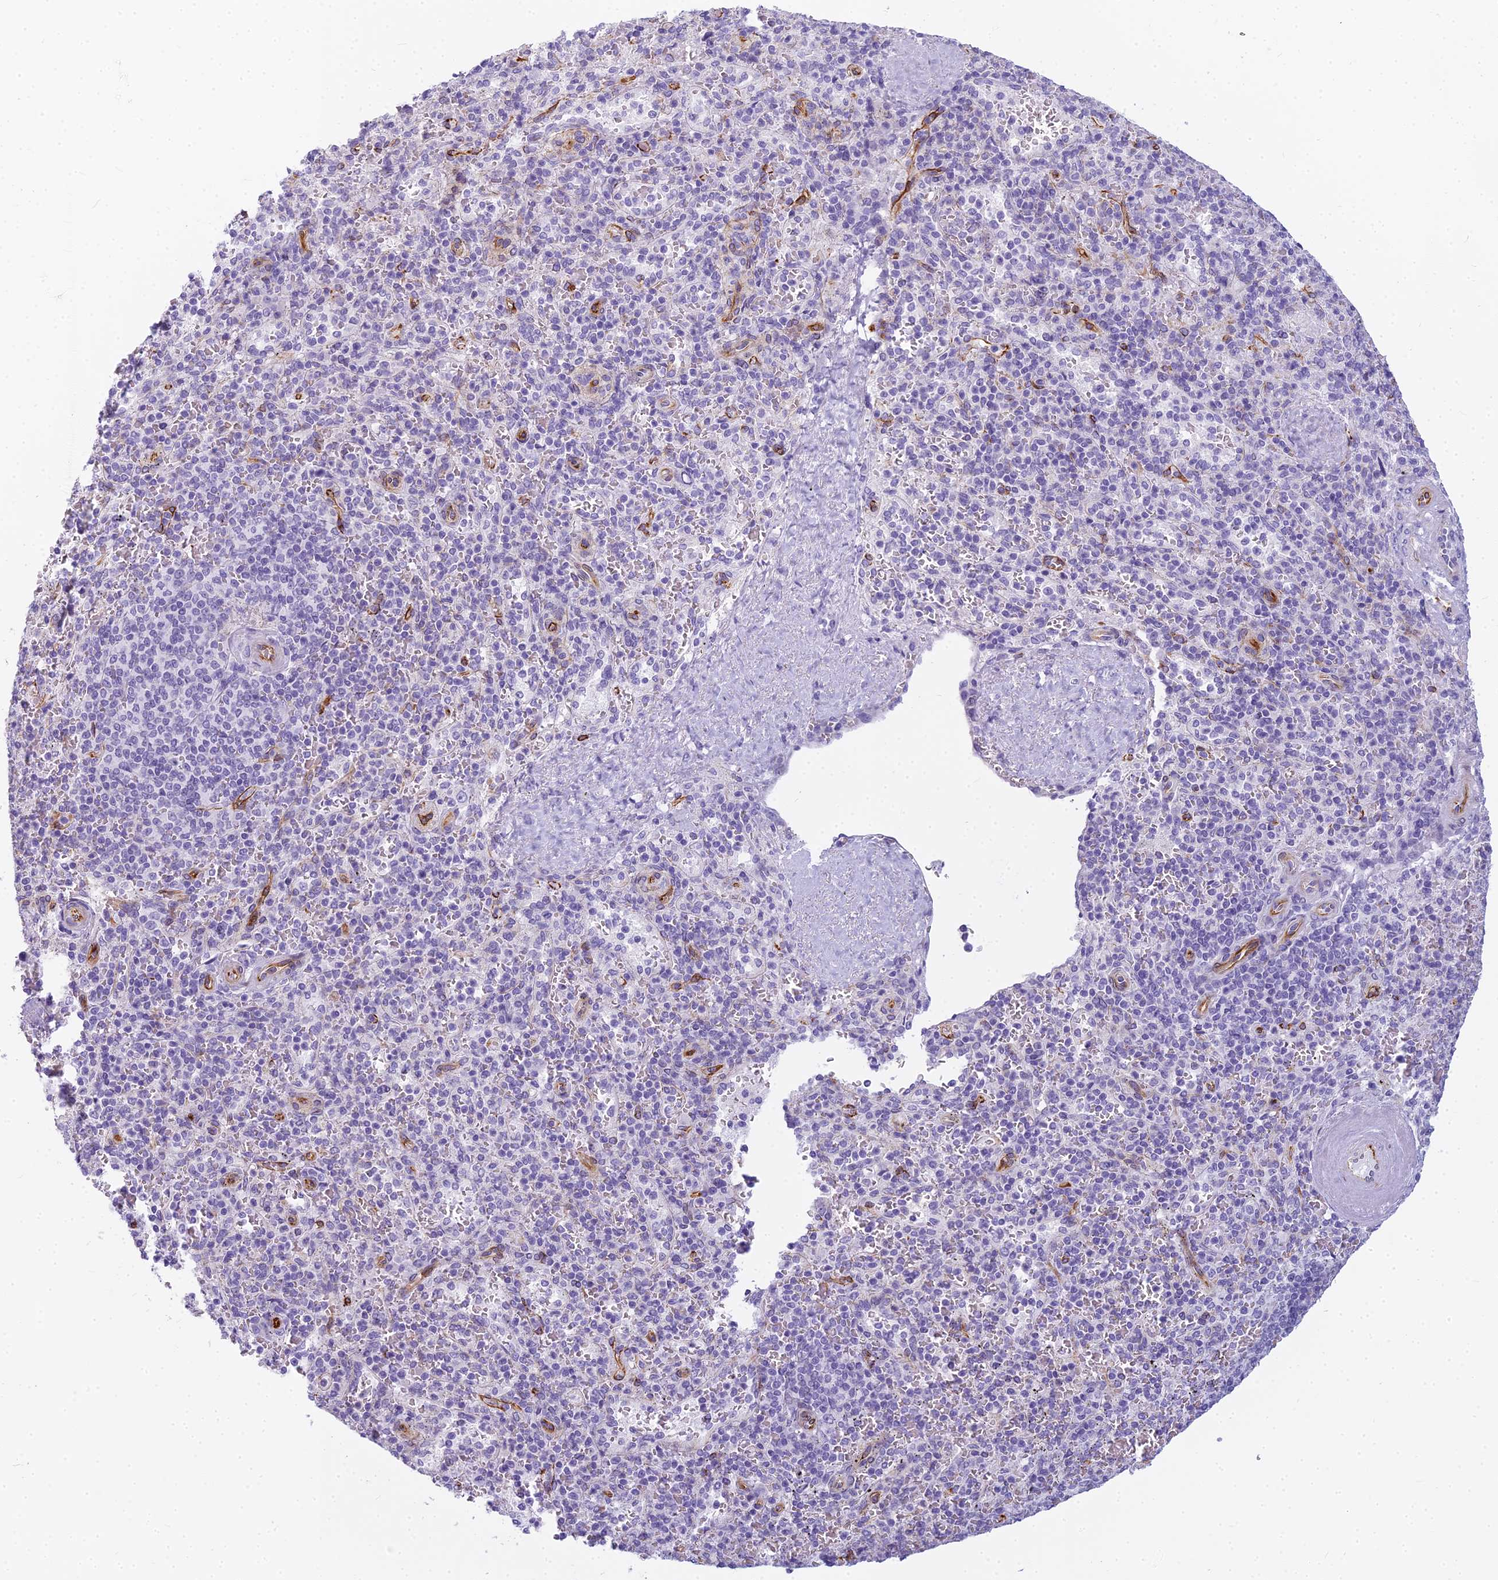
{"staining": {"intensity": "negative", "quantity": "none", "location": "none"}, "tissue": "spleen", "cell_type": "Cells in red pulp", "image_type": "normal", "snomed": [{"axis": "morphology", "description": "Normal tissue, NOS"}, {"axis": "topography", "description": "Spleen"}], "caption": "Immunohistochemistry image of benign spleen: spleen stained with DAB (3,3'-diaminobenzidine) demonstrates no significant protein expression in cells in red pulp. (DAB (3,3'-diaminobenzidine) immunohistochemistry visualized using brightfield microscopy, high magnification).", "gene": "ENSG00000265118", "patient": {"sex": "male", "age": 82}}